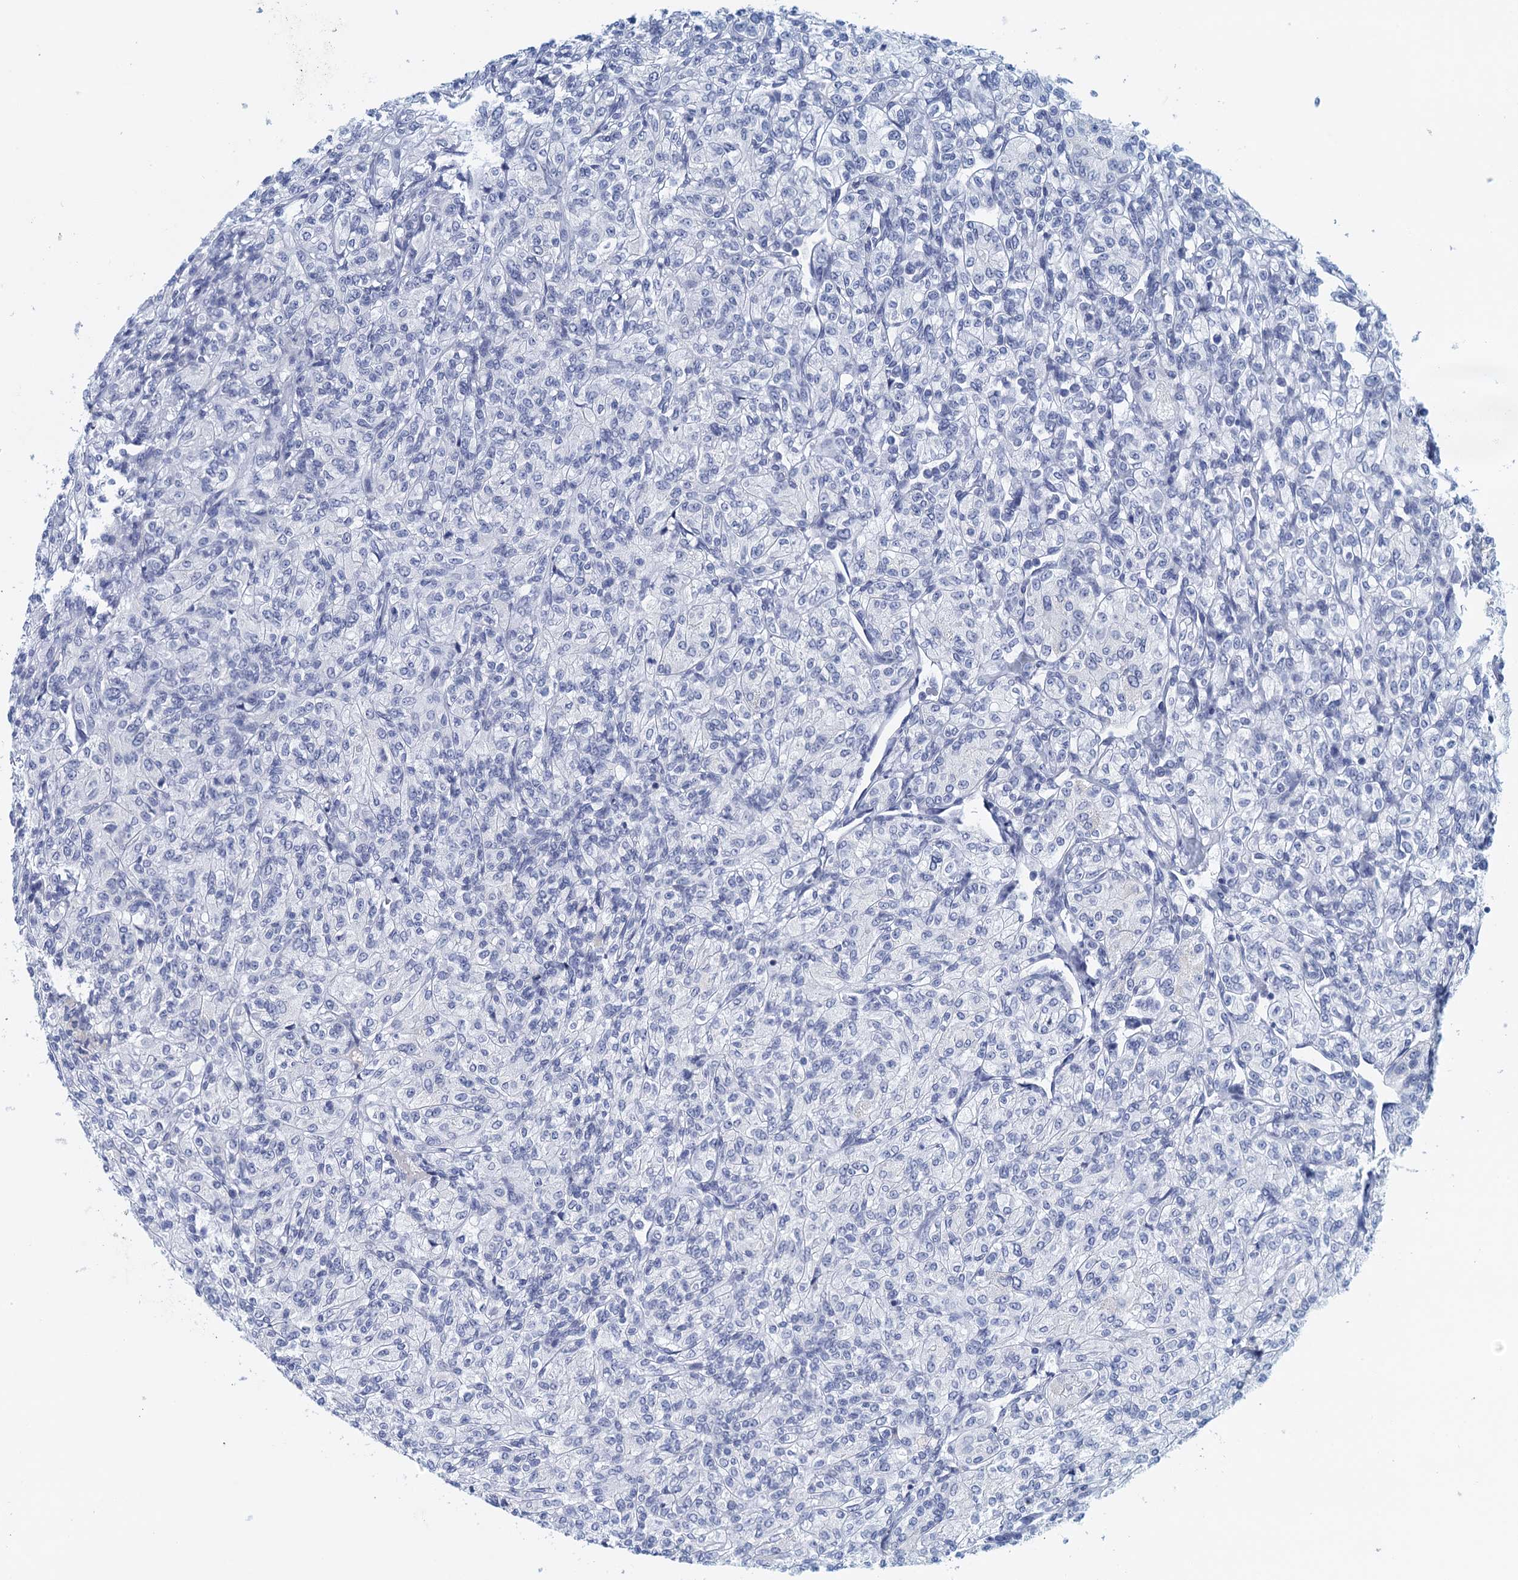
{"staining": {"intensity": "negative", "quantity": "none", "location": "none"}, "tissue": "renal cancer", "cell_type": "Tumor cells", "image_type": "cancer", "snomed": [{"axis": "morphology", "description": "Adenocarcinoma, NOS"}, {"axis": "topography", "description": "Kidney"}], "caption": "Renal cancer (adenocarcinoma) was stained to show a protein in brown. There is no significant staining in tumor cells. (DAB (3,3'-diaminobenzidine) immunohistochemistry with hematoxylin counter stain).", "gene": "CYP51A1", "patient": {"sex": "male", "age": 77}}